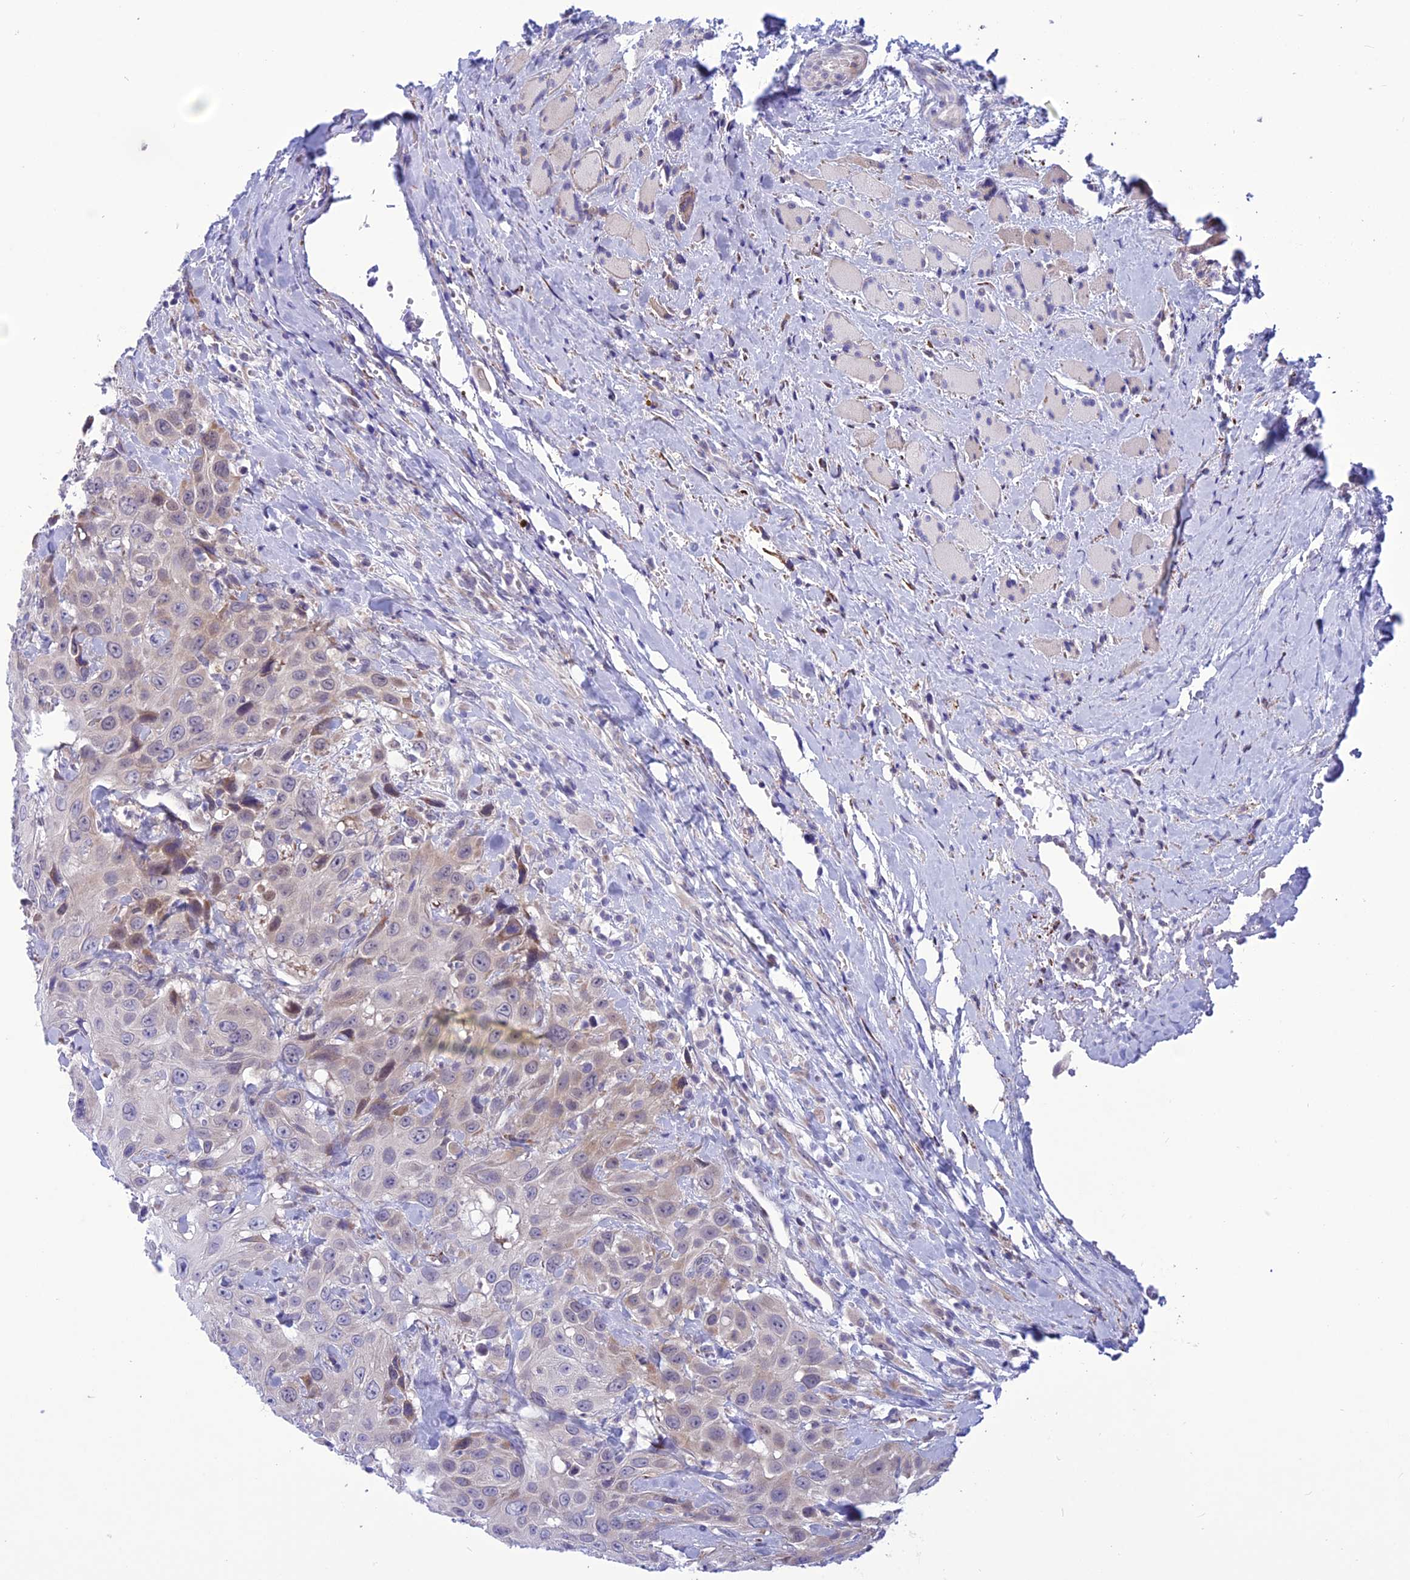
{"staining": {"intensity": "weak", "quantity": "<25%", "location": "cytoplasmic/membranous"}, "tissue": "head and neck cancer", "cell_type": "Tumor cells", "image_type": "cancer", "snomed": [{"axis": "morphology", "description": "Squamous cell carcinoma, NOS"}, {"axis": "topography", "description": "Head-Neck"}], "caption": "The image displays no significant staining in tumor cells of squamous cell carcinoma (head and neck). The staining was performed using DAB (3,3'-diaminobenzidine) to visualize the protein expression in brown, while the nuclei were stained in blue with hematoxylin (Magnification: 20x).", "gene": "PSMF1", "patient": {"sex": "male", "age": 81}}